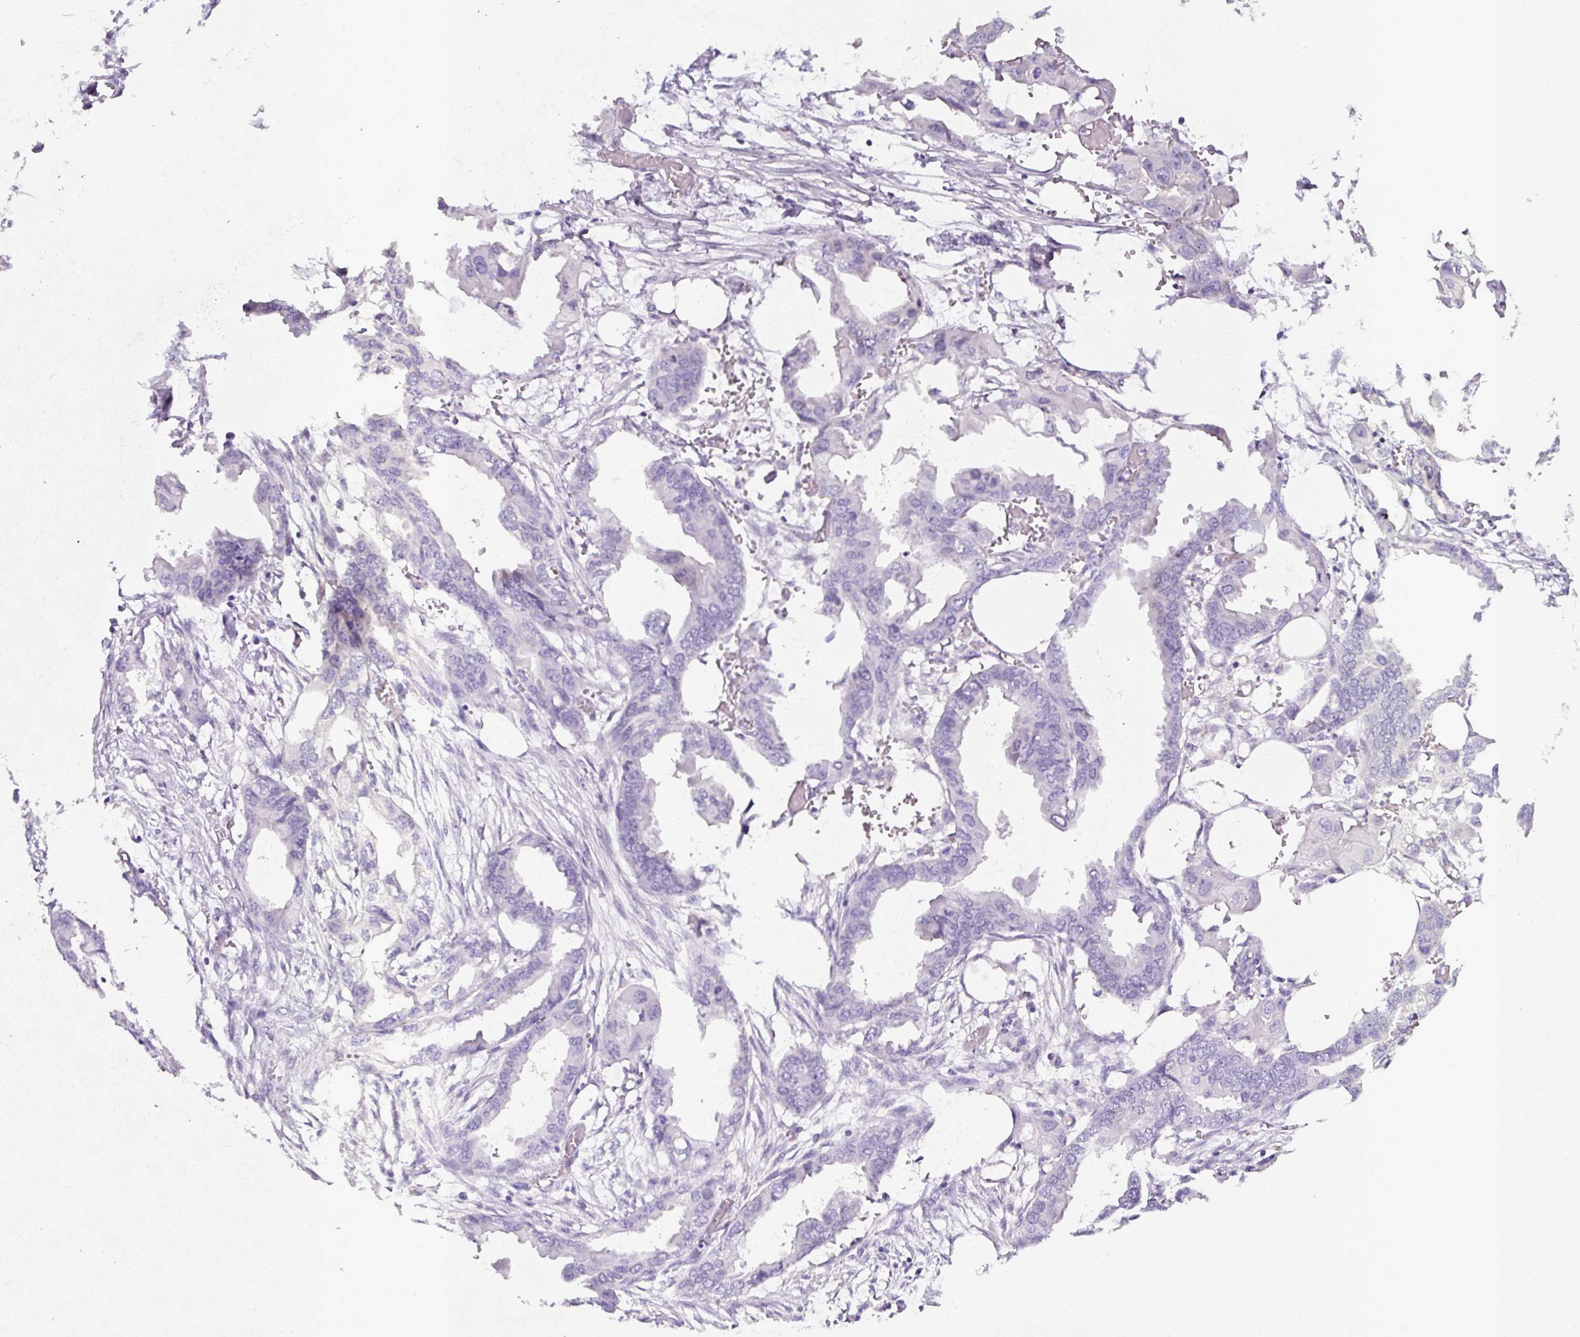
{"staining": {"intensity": "negative", "quantity": "none", "location": "none"}, "tissue": "endometrial cancer", "cell_type": "Tumor cells", "image_type": "cancer", "snomed": [{"axis": "morphology", "description": "Adenocarcinoma, NOS"}, {"axis": "morphology", "description": "Adenocarcinoma, metastatic, NOS"}, {"axis": "topography", "description": "Adipose tissue"}, {"axis": "topography", "description": "Endometrium"}], "caption": "Immunohistochemical staining of human endometrial cancer demonstrates no significant positivity in tumor cells.", "gene": "OR14A2", "patient": {"sex": "female", "age": 67}}